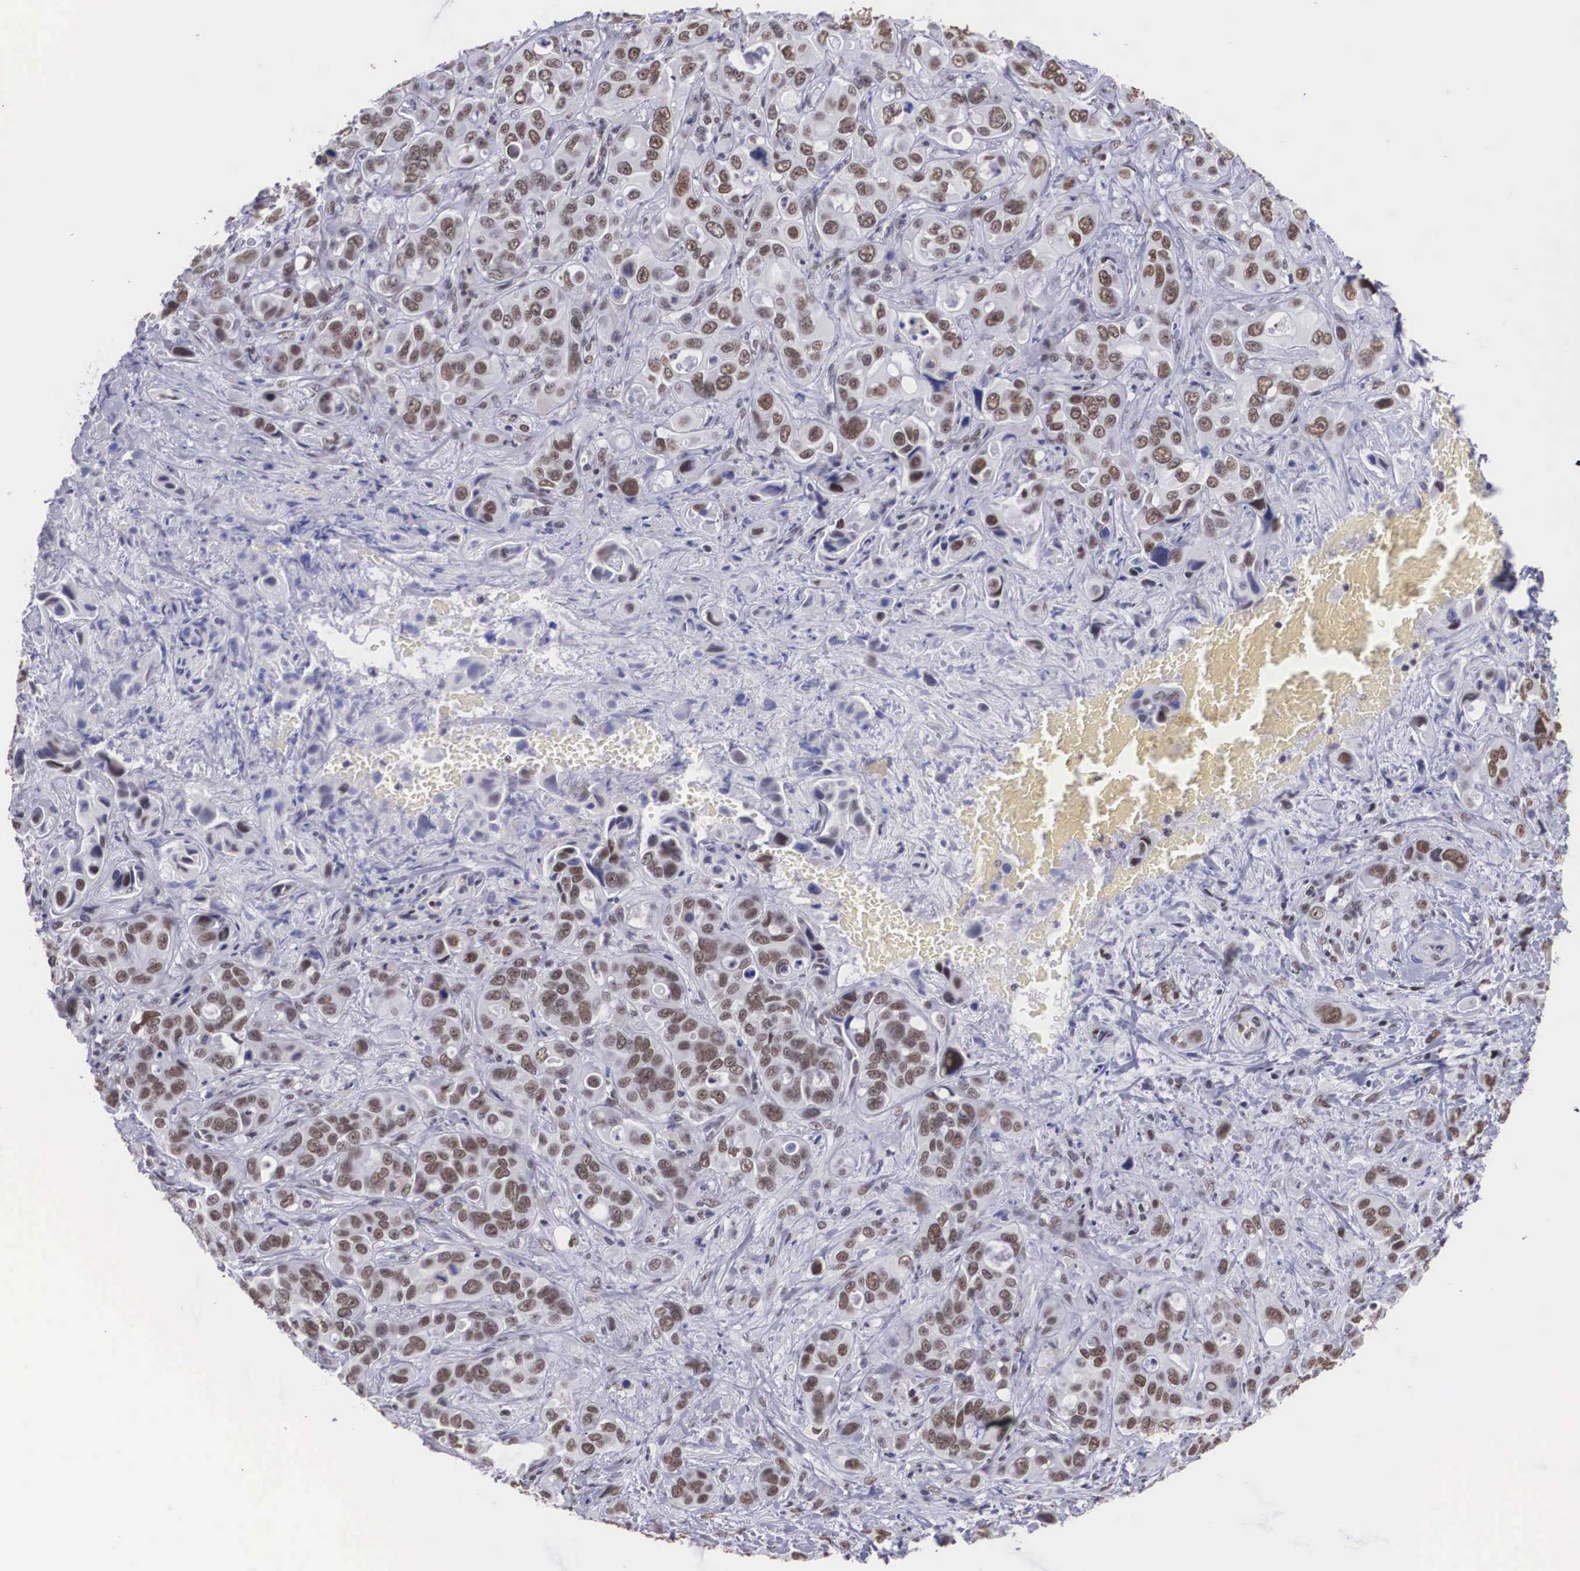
{"staining": {"intensity": "weak", "quantity": "25%-75%", "location": "nuclear"}, "tissue": "liver cancer", "cell_type": "Tumor cells", "image_type": "cancer", "snomed": [{"axis": "morphology", "description": "Cholangiocarcinoma"}, {"axis": "topography", "description": "Liver"}], "caption": "IHC of liver cancer (cholangiocarcinoma) exhibits low levels of weak nuclear positivity in about 25%-75% of tumor cells. (IHC, brightfield microscopy, high magnification).", "gene": "CSTF2", "patient": {"sex": "female", "age": 79}}